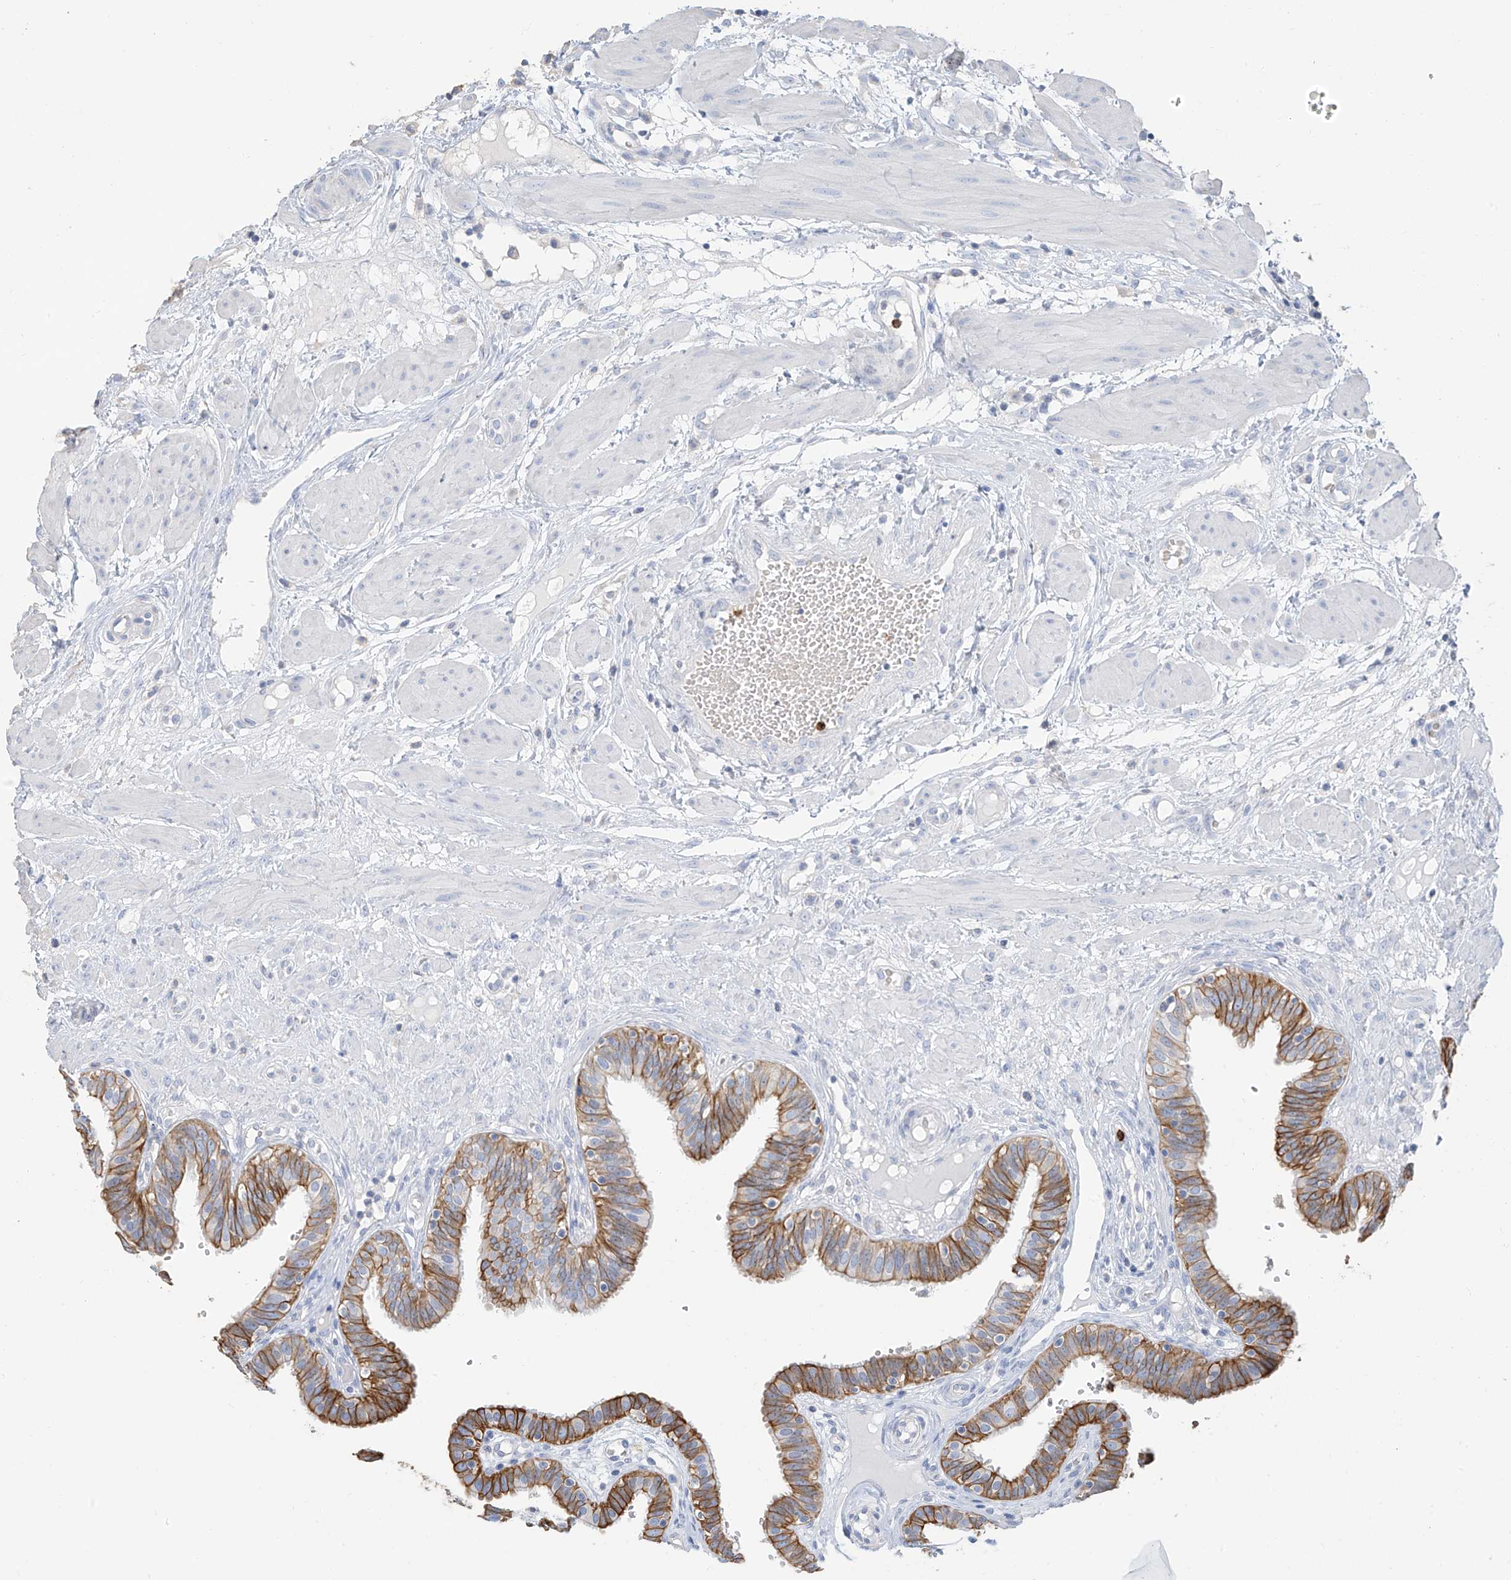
{"staining": {"intensity": "strong", "quantity": "25%-75%", "location": "cytoplasmic/membranous"}, "tissue": "fallopian tube", "cell_type": "Glandular cells", "image_type": "normal", "snomed": [{"axis": "morphology", "description": "Normal tissue, NOS"}, {"axis": "topography", "description": "Fallopian tube"}, {"axis": "topography", "description": "Placenta"}], "caption": "Strong cytoplasmic/membranous staining for a protein is identified in approximately 25%-75% of glandular cells of benign fallopian tube using immunohistochemistry (IHC).", "gene": "PAFAH1B3", "patient": {"sex": "female", "age": 32}}